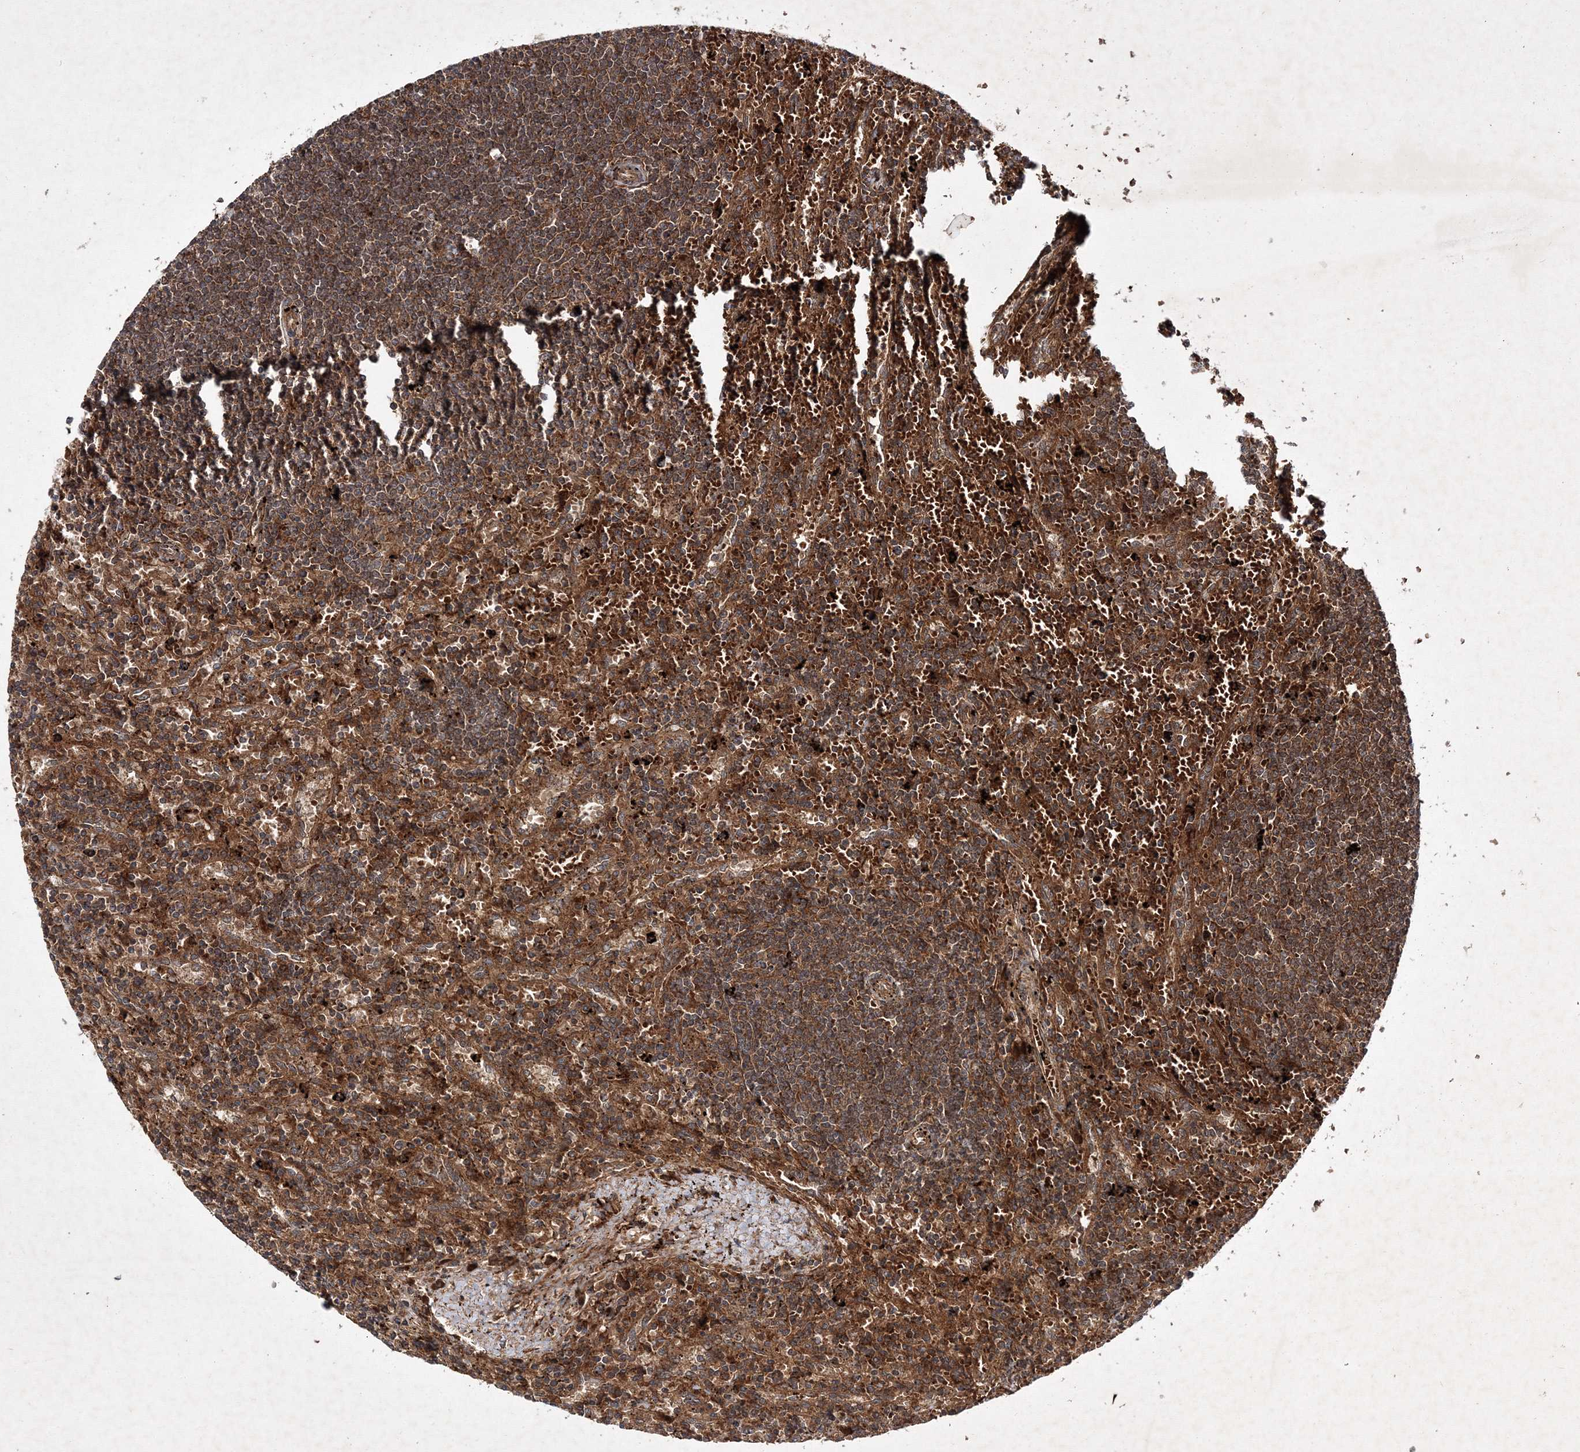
{"staining": {"intensity": "moderate", "quantity": ">75%", "location": "cytoplasmic/membranous"}, "tissue": "lymphoma", "cell_type": "Tumor cells", "image_type": "cancer", "snomed": [{"axis": "morphology", "description": "Malignant lymphoma, non-Hodgkin's type, Low grade"}, {"axis": "topography", "description": "Spleen"}], "caption": "Immunohistochemistry photomicrograph of neoplastic tissue: human lymphoma stained using immunohistochemistry demonstrates medium levels of moderate protein expression localized specifically in the cytoplasmic/membranous of tumor cells, appearing as a cytoplasmic/membranous brown color.", "gene": "DNAJC13", "patient": {"sex": "male", "age": 76}}